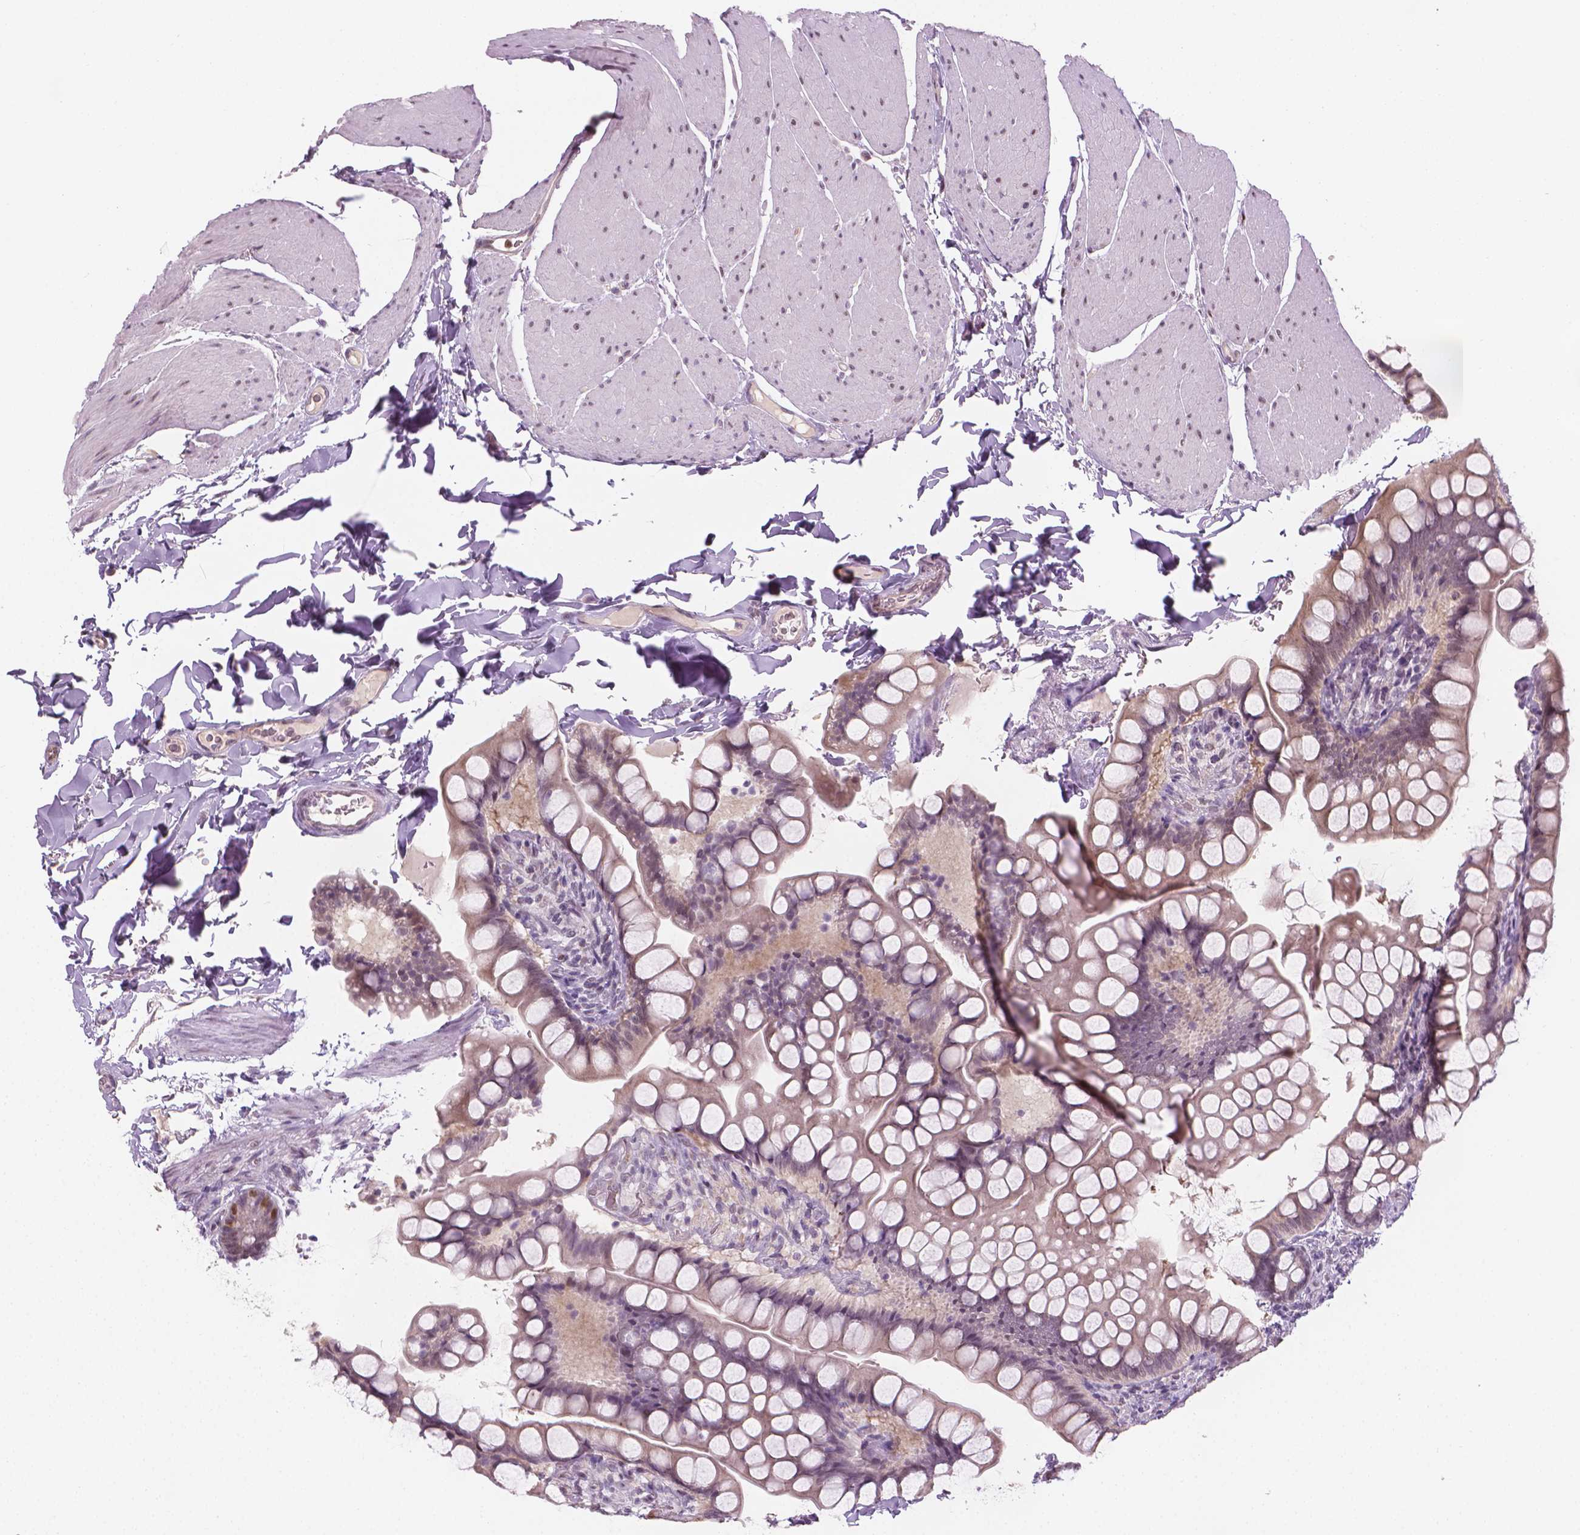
{"staining": {"intensity": "strong", "quantity": "<25%", "location": "nuclear"}, "tissue": "small intestine", "cell_type": "Glandular cells", "image_type": "normal", "snomed": [{"axis": "morphology", "description": "Normal tissue, NOS"}, {"axis": "topography", "description": "Small intestine"}], "caption": "Immunohistochemistry of unremarkable human small intestine reveals medium levels of strong nuclear positivity in about <25% of glandular cells. (Brightfield microscopy of DAB IHC at high magnification).", "gene": "CDKN1C", "patient": {"sex": "male", "age": 70}}